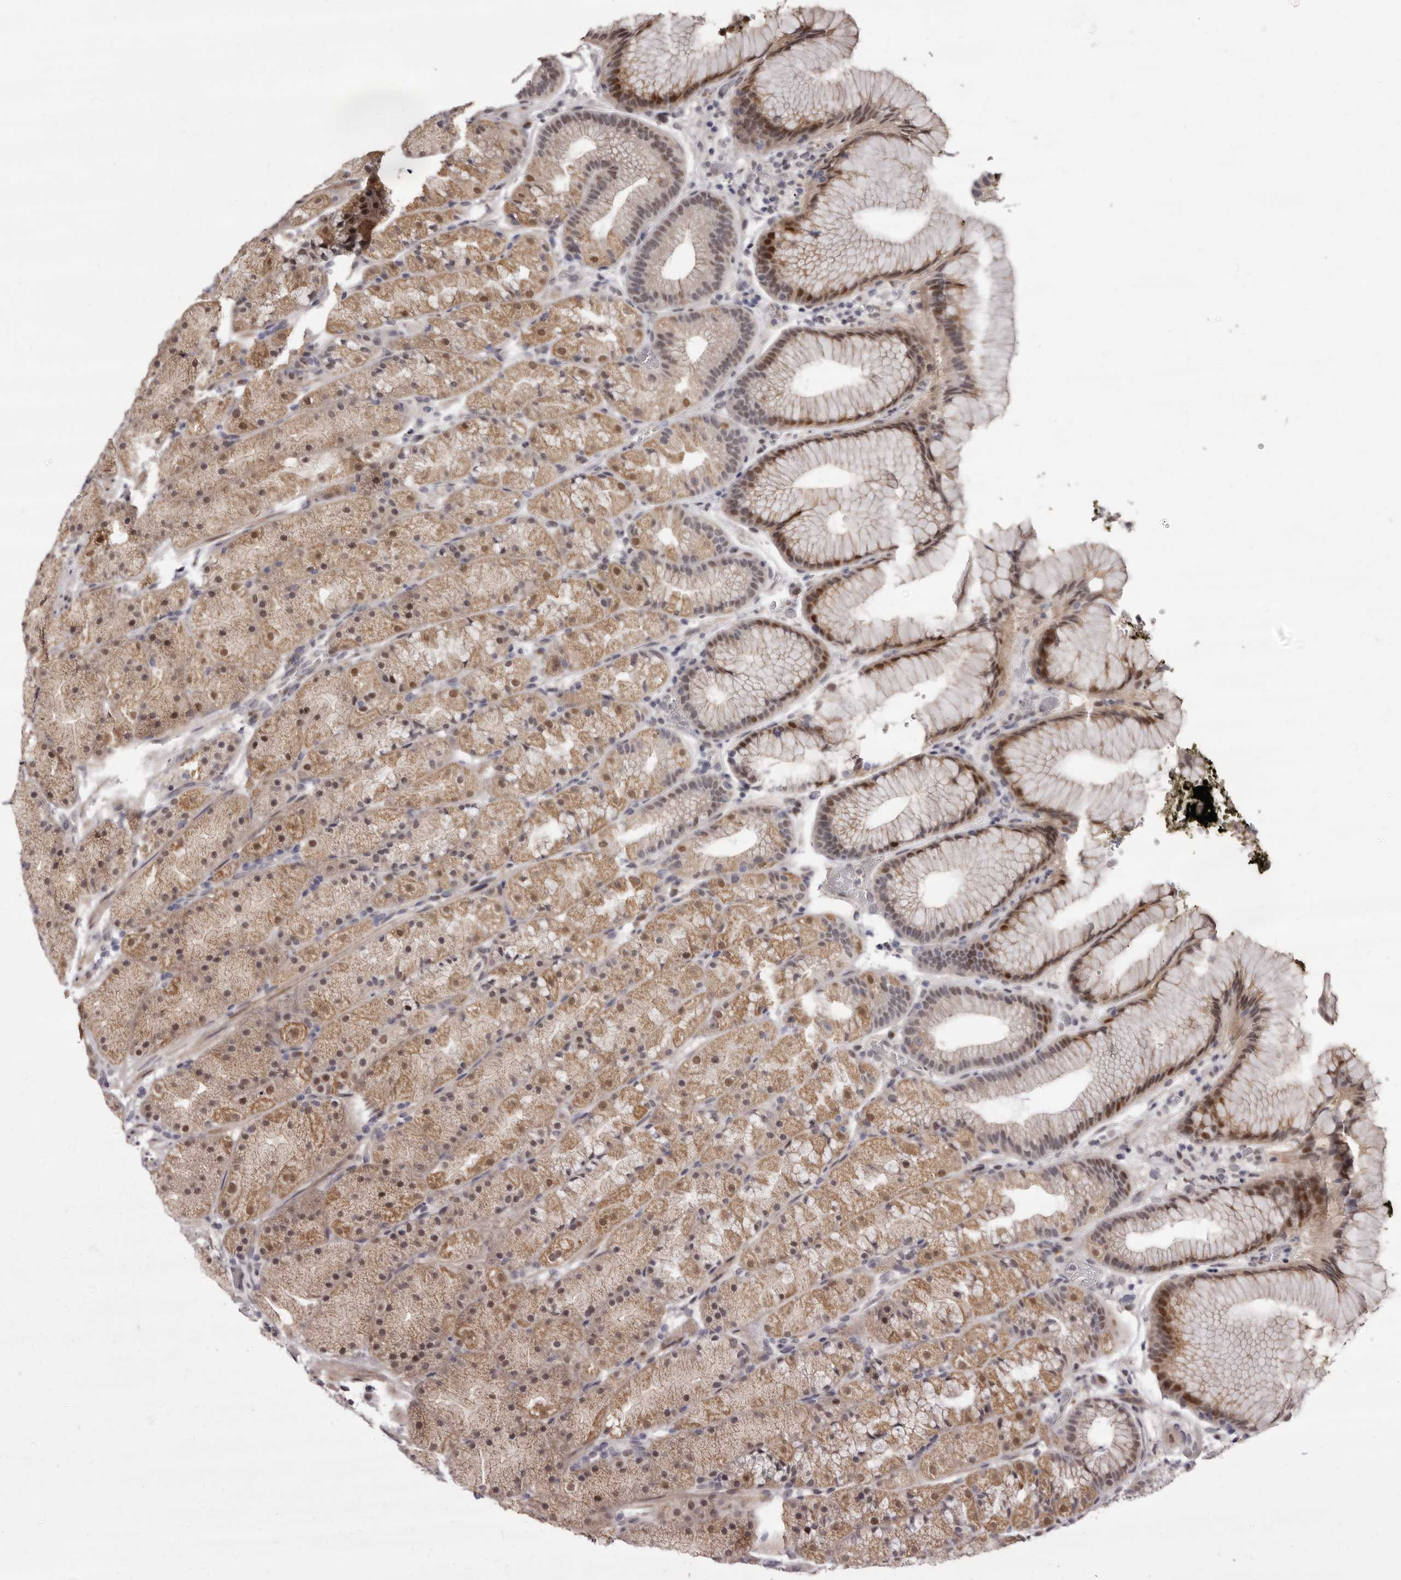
{"staining": {"intensity": "moderate", "quantity": "25%-75%", "location": "cytoplasmic/membranous,nuclear"}, "tissue": "stomach", "cell_type": "Glandular cells", "image_type": "normal", "snomed": [{"axis": "morphology", "description": "Normal tissue, NOS"}, {"axis": "topography", "description": "Stomach, upper"}, {"axis": "topography", "description": "Stomach"}], "caption": "The histopathology image displays immunohistochemical staining of normal stomach. There is moderate cytoplasmic/membranous,nuclear staining is identified in approximately 25%-75% of glandular cells.", "gene": "ZNF326", "patient": {"sex": "male", "age": 48}}